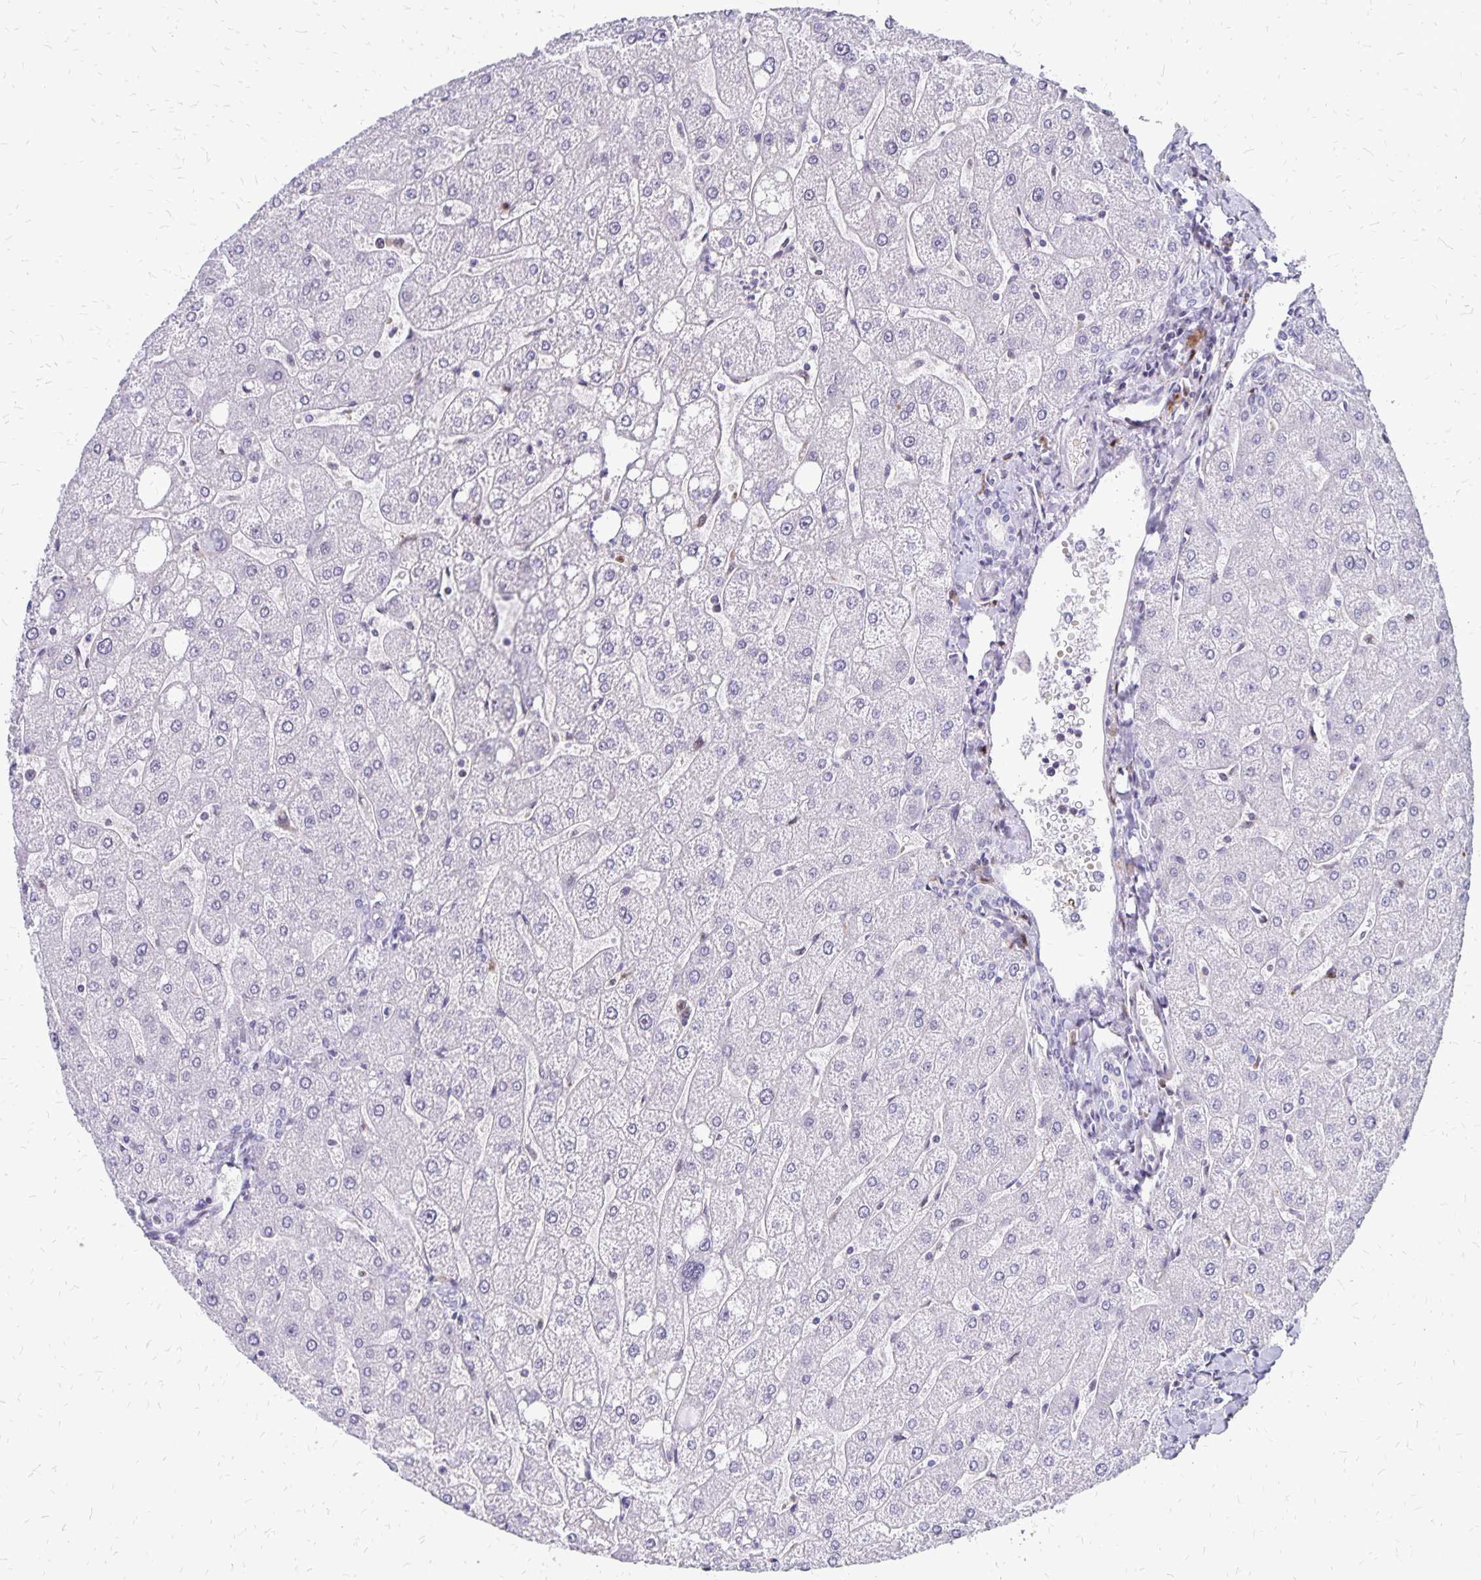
{"staining": {"intensity": "negative", "quantity": "none", "location": "none"}, "tissue": "liver", "cell_type": "Cholangiocytes", "image_type": "normal", "snomed": [{"axis": "morphology", "description": "Normal tissue, NOS"}, {"axis": "topography", "description": "Liver"}], "caption": "Cholangiocytes show no significant positivity in benign liver. Nuclei are stained in blue.", "gene": "DCK", "patient": {"sex": "male", "age": 67}}